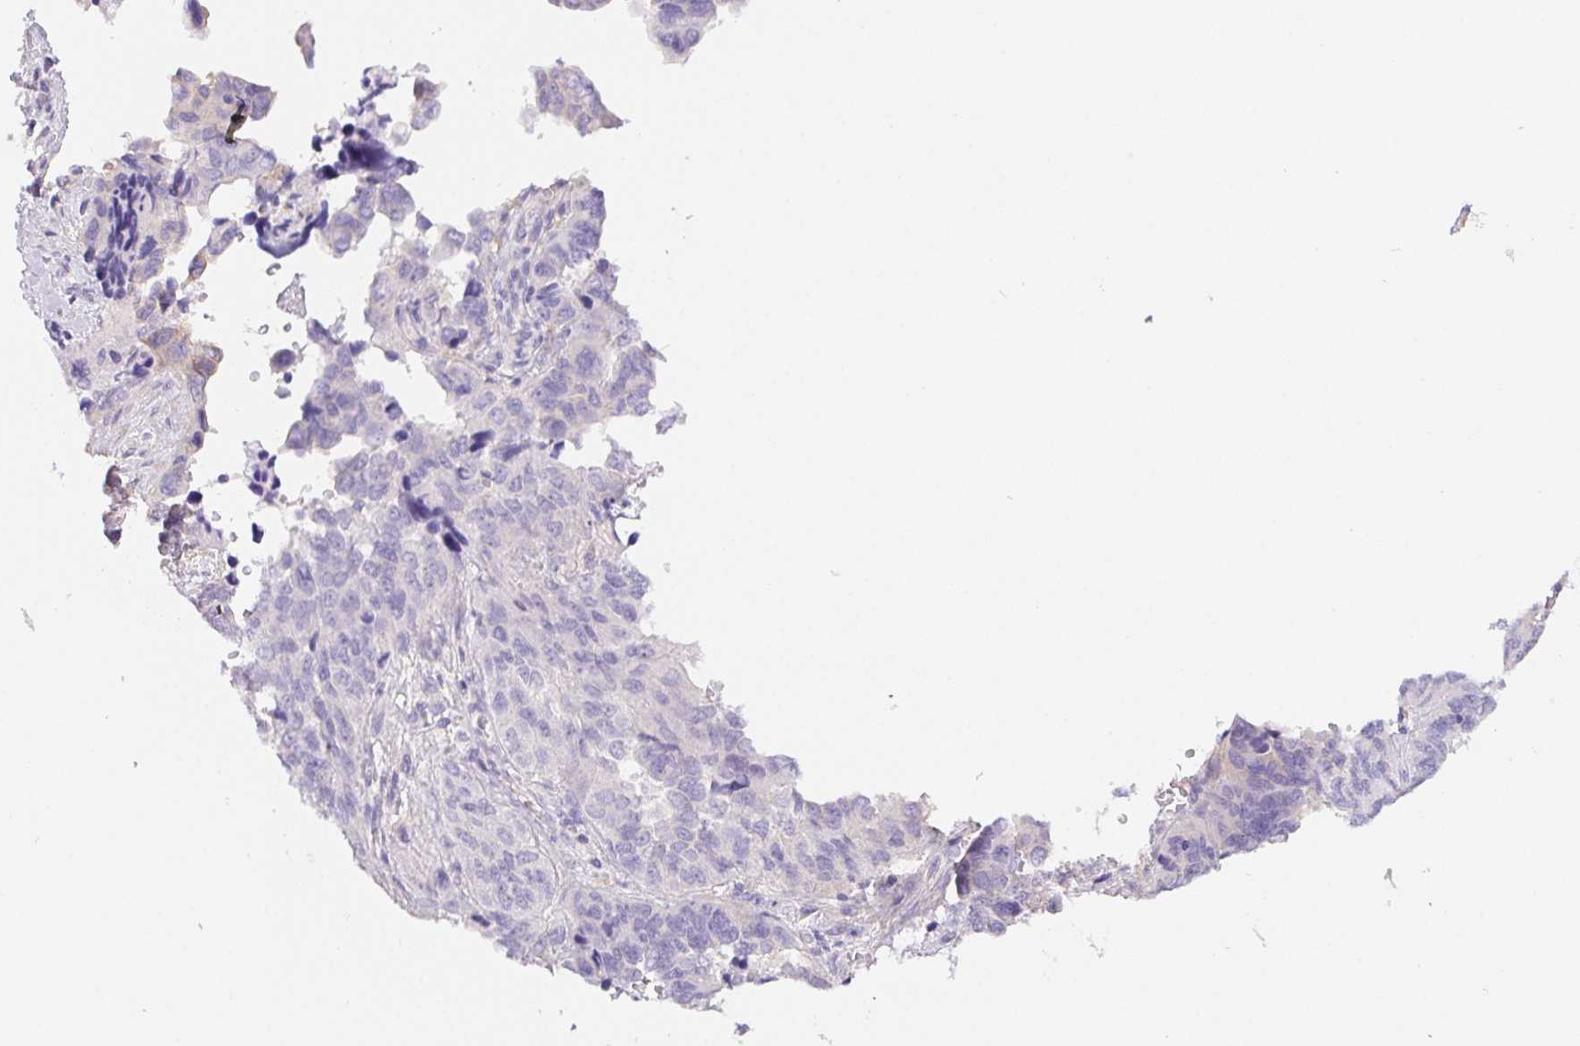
{"staining": {"intensity": "negative", "quantity": "none", "location": "none"}, "tissue": "ovarian cancer", "cell_type": "Tumor cells", "image_type": "cancer", "snomed": [{"axis": "morphology", "description": "Cystadenocarcinoma, serous, NOS"}, {"axis": "topography", "description": "Ovary"}], "caption": "Ovarian serous cystadenocarcinoma was stained to show a protein in brown. There is no significant staining in tumor cells. (DAB (3,3'-diaminobenzidine) immunohistochemistry (IHC) visualized using brightfield microscopy, high magnification).", "gene": "PNLIP", "patient": {"sex": "female", "age": 64}}